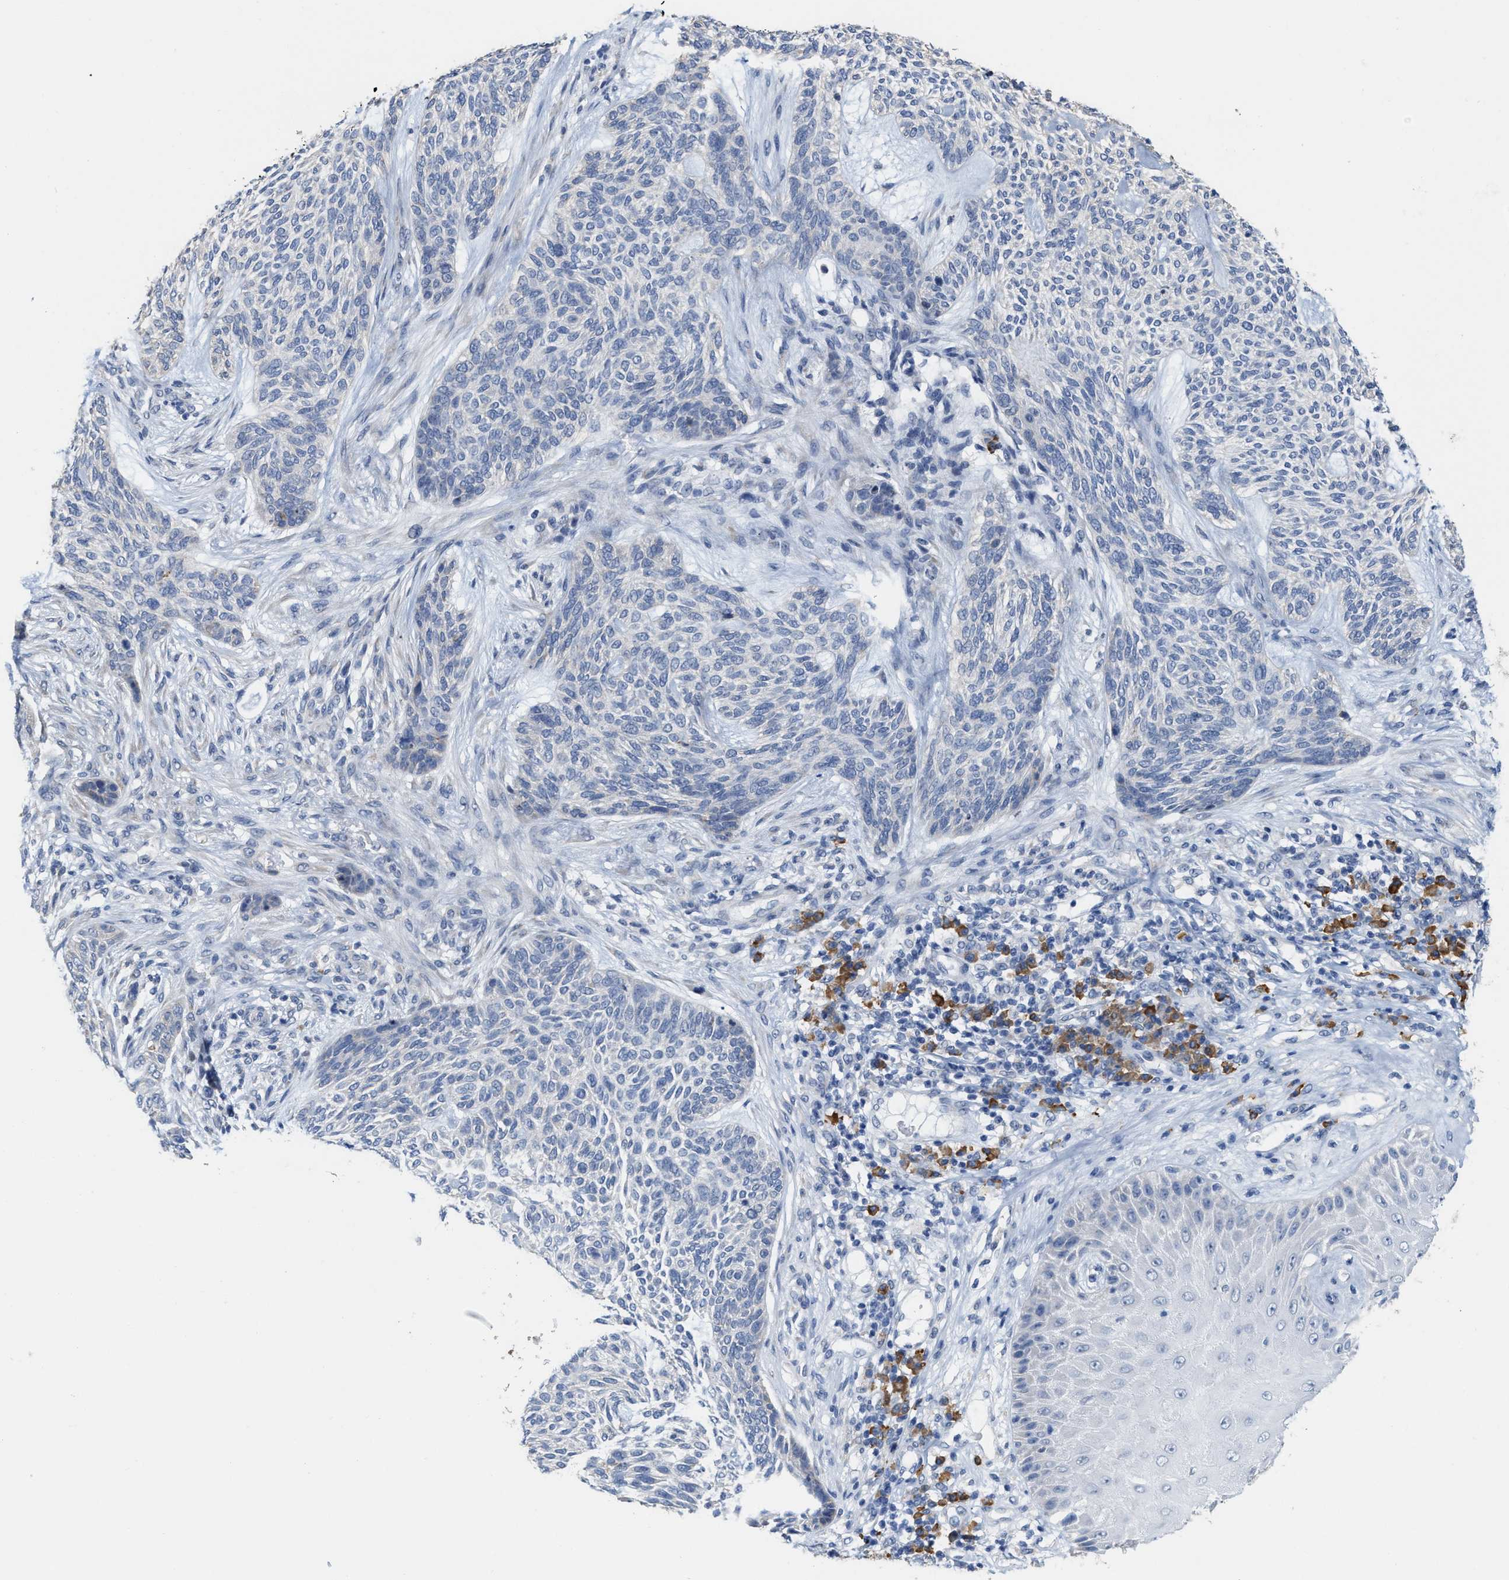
{"staining": {"intensity": "negative", "quantity": "none", "location": "none"}, "tissue": "skin cancer", "cell_type": "Tumor cells", "image_type": "cancer", "snomed": [{"axis": "morphology", "description": "Basal cell carcinoma"}, {"axis": "topography", "description": "Skin"}], "caption": "Immunohistochemistry of human skin cancer (basal cell carcinoma) displays no staining in tumor cells.", "gene": "RYR2", "patient": {"sex": "male", "age": 55}}